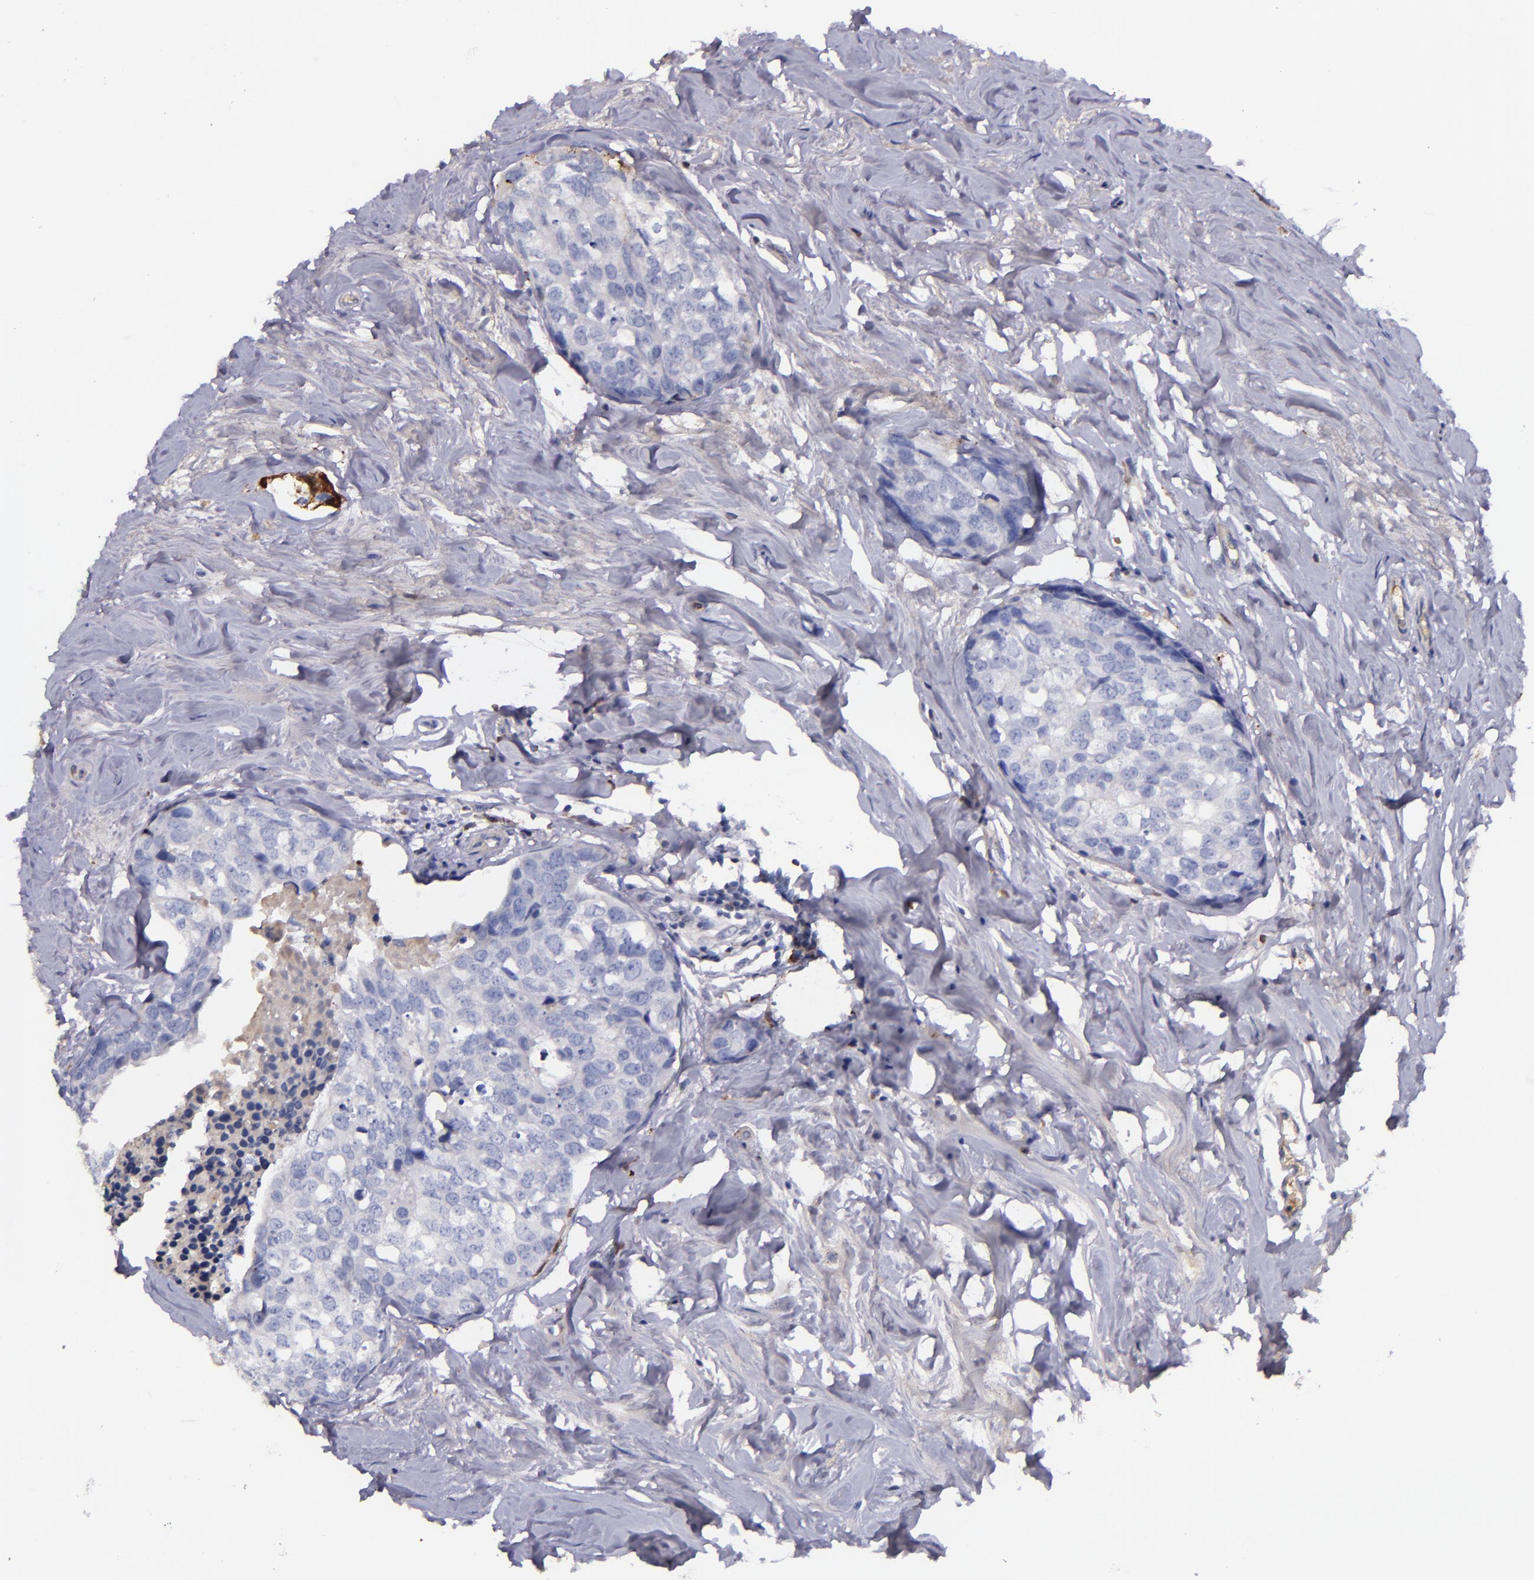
{"staining": {"intensity": "negative", "quantity": "none", "location": "none"}, "tissue": "breast cancer", "cell_type": "Tumor cells", "image_type": "cancer", "snomed": [{"axis": "morphology", "description": "Normal tissue, NOS"}, {"axis": "morphology", "description": "Duct carcinoma"}, {"axis": "topography", "description": "Breast"}], "caption": "Breast cancer (infiltrating ductal carcinoma) was stained to show a protein in brown. There is no significant expression in tumor cells.", "gene": "KNG1", "patient": {"sex": "female", "age": 50}}